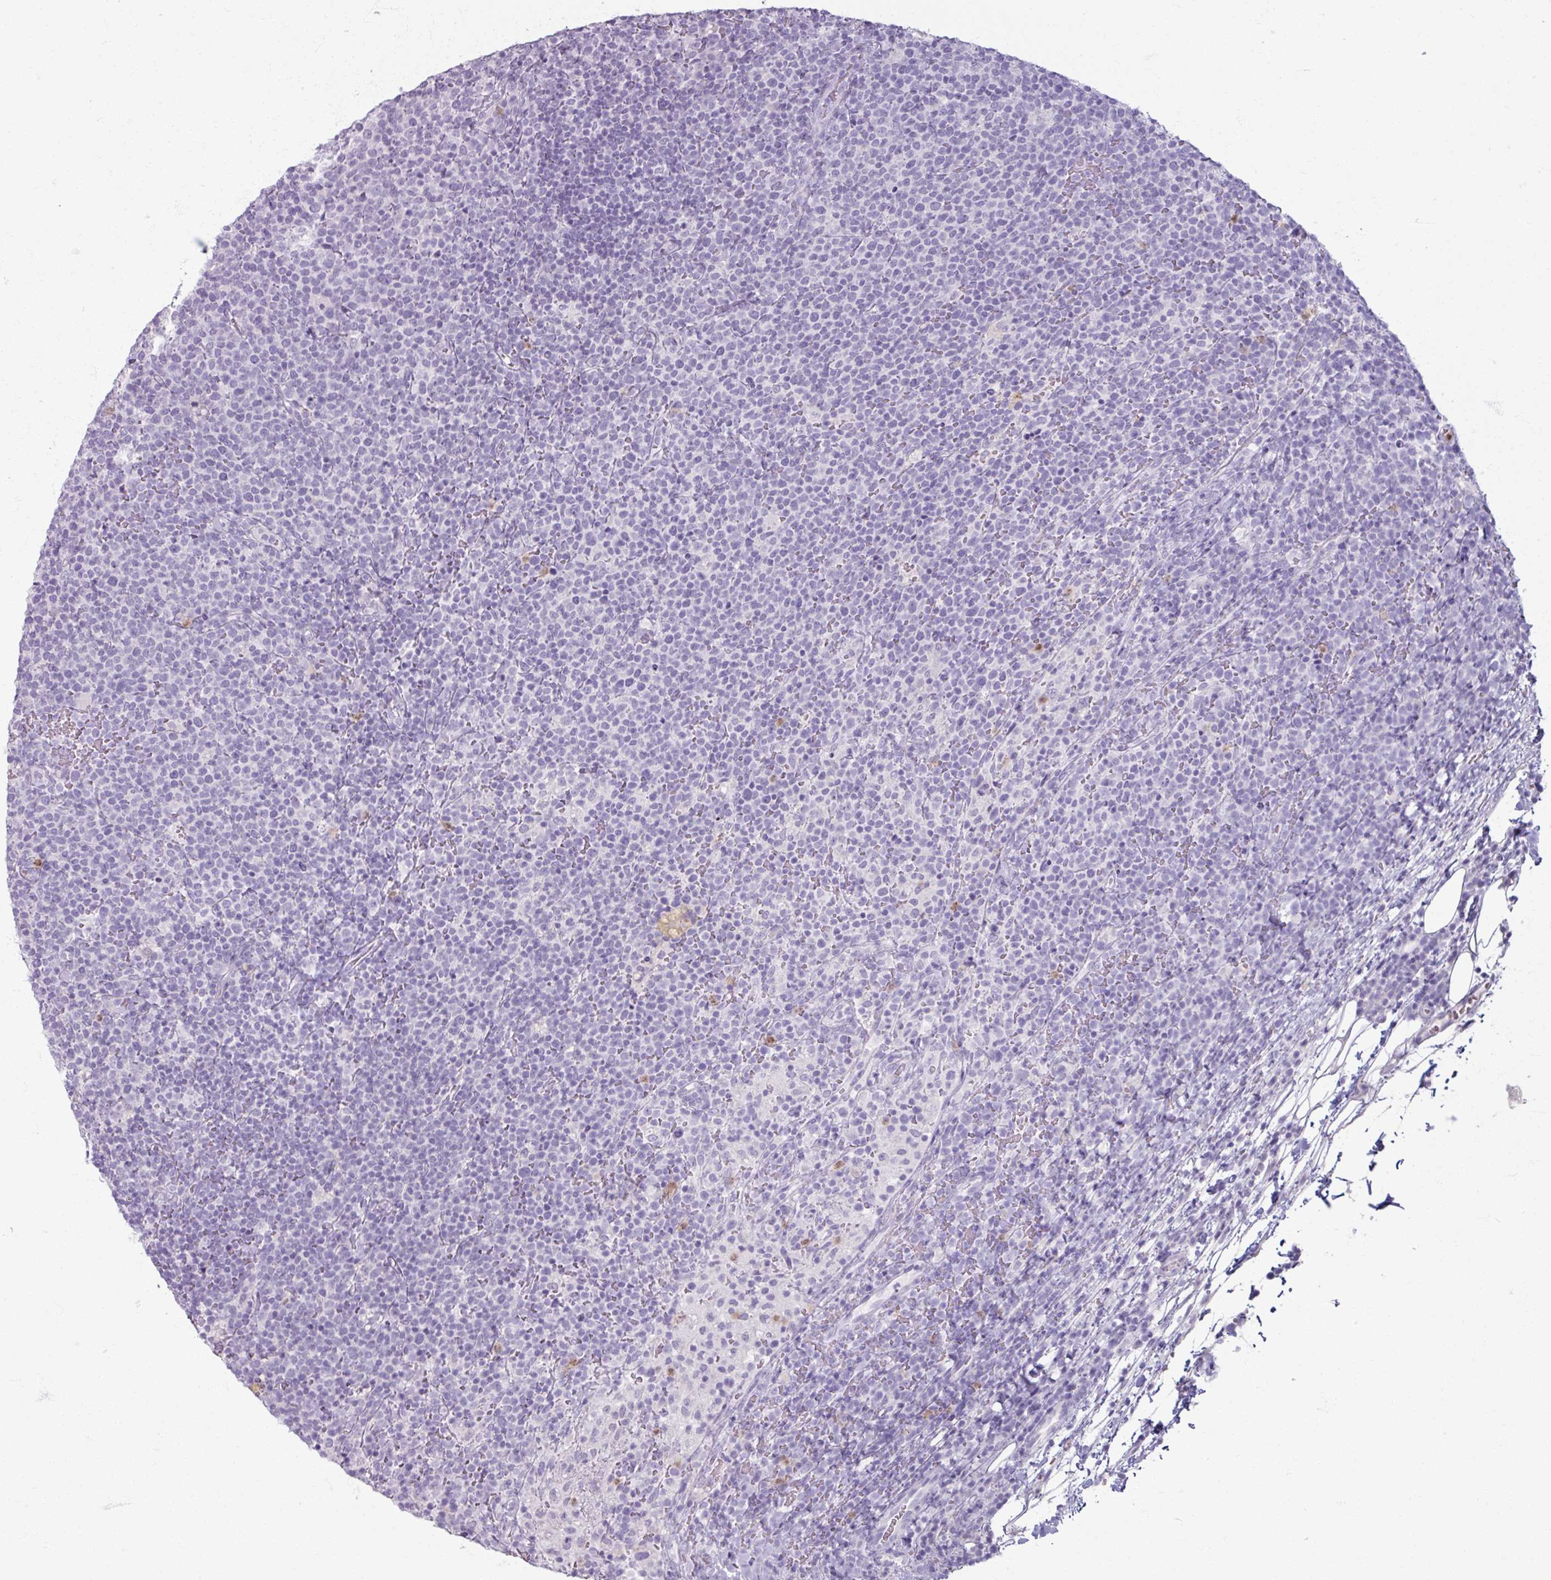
{"staining": {"intensity": "negative", "quantity": "none", "location": "none"}, "tissue": "lymphoma", "cell_type": "Tumor cells", "image_type": "cancer", "snomed": [{"axis": "morphology", "description": "Malignant lymphoma, non-Hodgkin's type, High grade"}, {"axis": "topography", "description": "Lymph node"}], "caption": "Malignant lymphoma, non-Hodgkin's type (high-grade) stained for a protein using IHC shows no expression tumor cells.", "gene": "ARG1", "patient": {"sex": "male", "age": 61}}